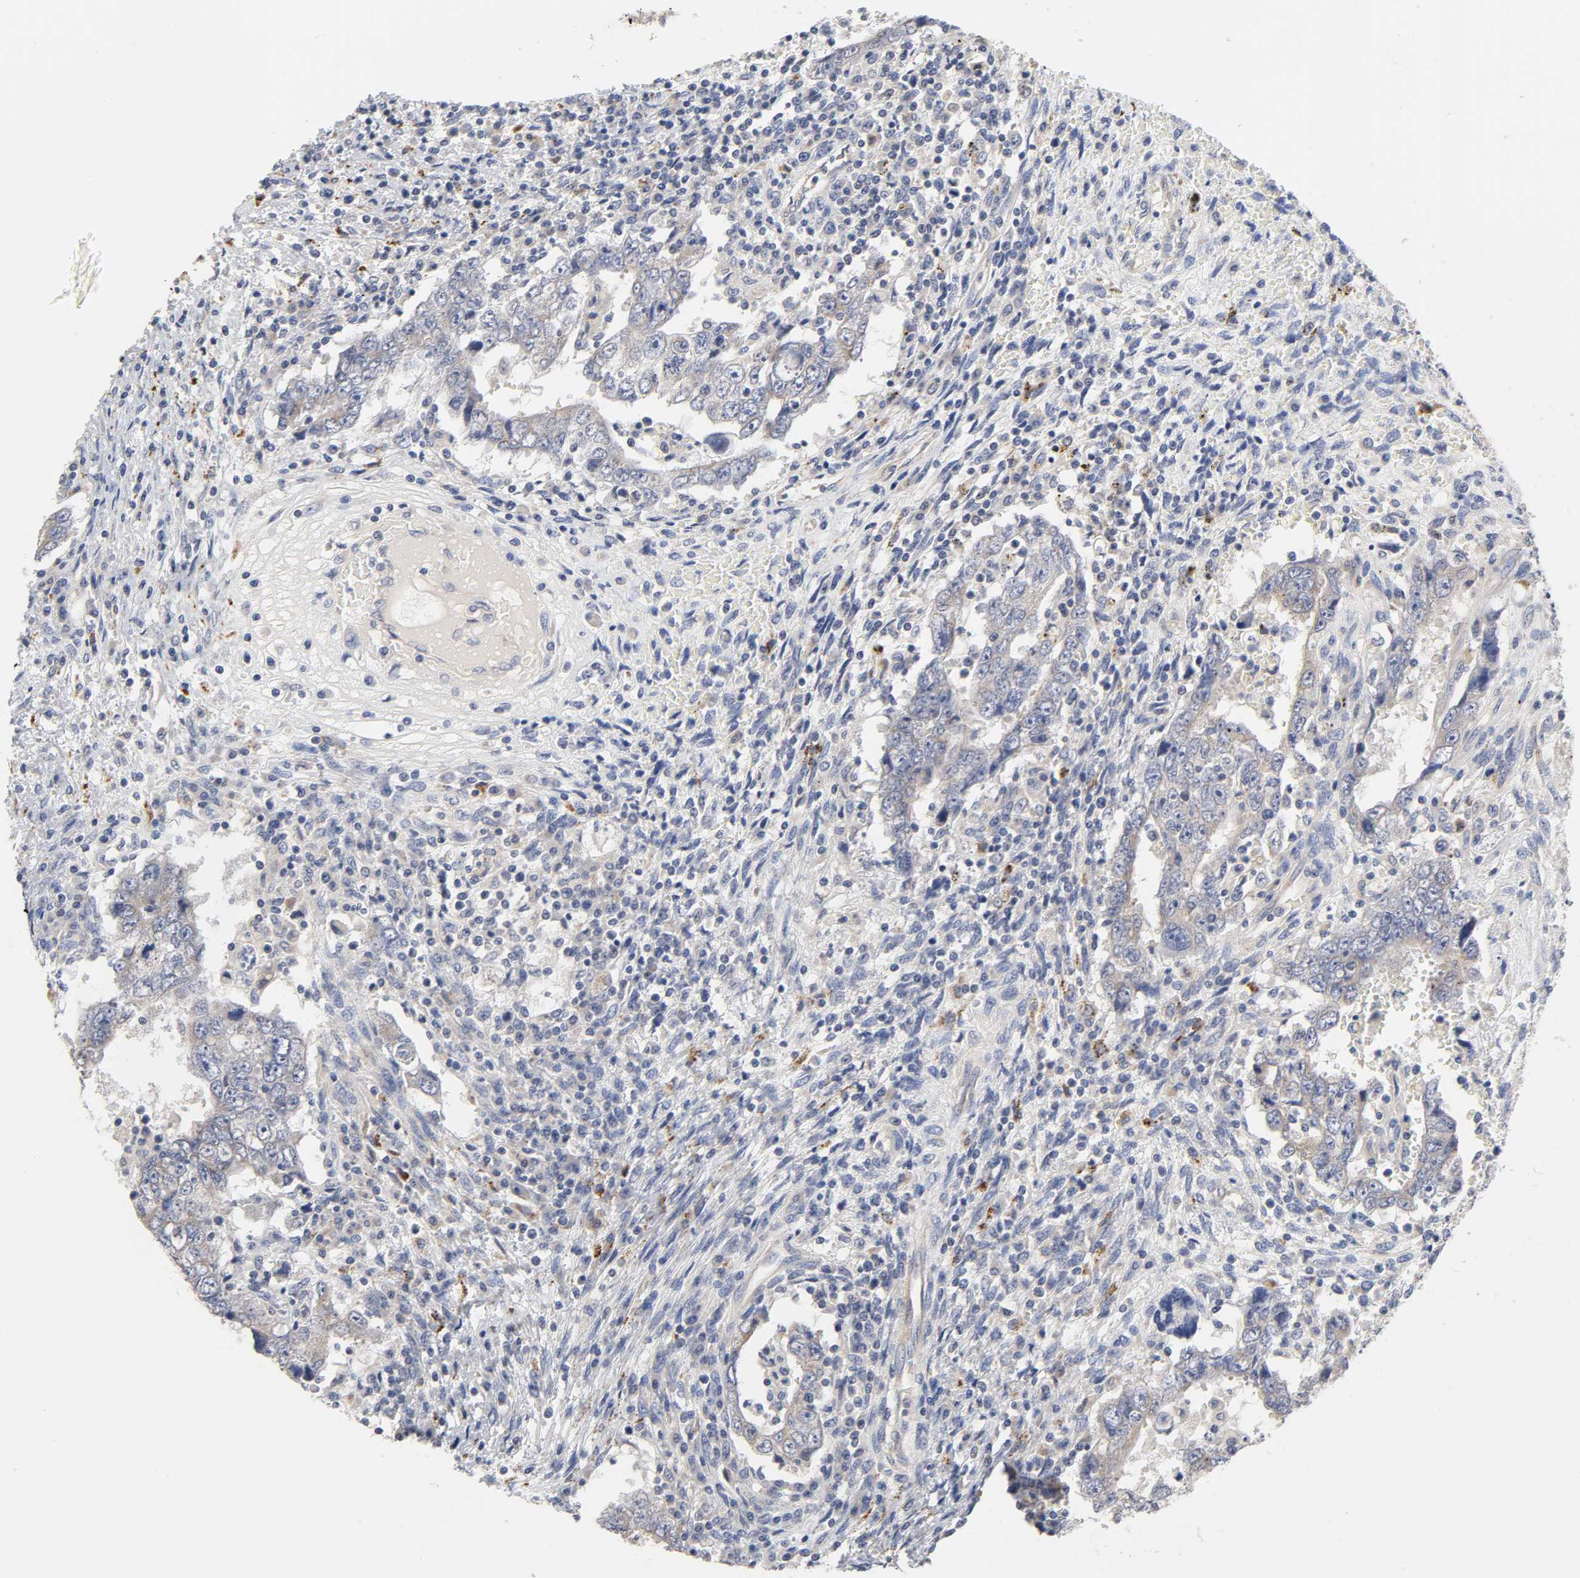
{"staining": {"intensity": "weak", "quantity": "<25%", "location": "cytoplasmic/membranous"}, "tissue": "testis cancer", "cell_type": "Tumor cells", "image_type": "cancer", "snomed": [{"axis": "morphology", "description": "Carcinoma, Embryonal, NOS"}, {"axis": "topography", "description": "Testis"}], "caption": "Embryonal carcinoma (testis) stained for a protein using immunohistochemistry (IHC) displays no staining tumor cells.", "gene": "C17orf75", "patient": {"sex": "male", "age": 26}}